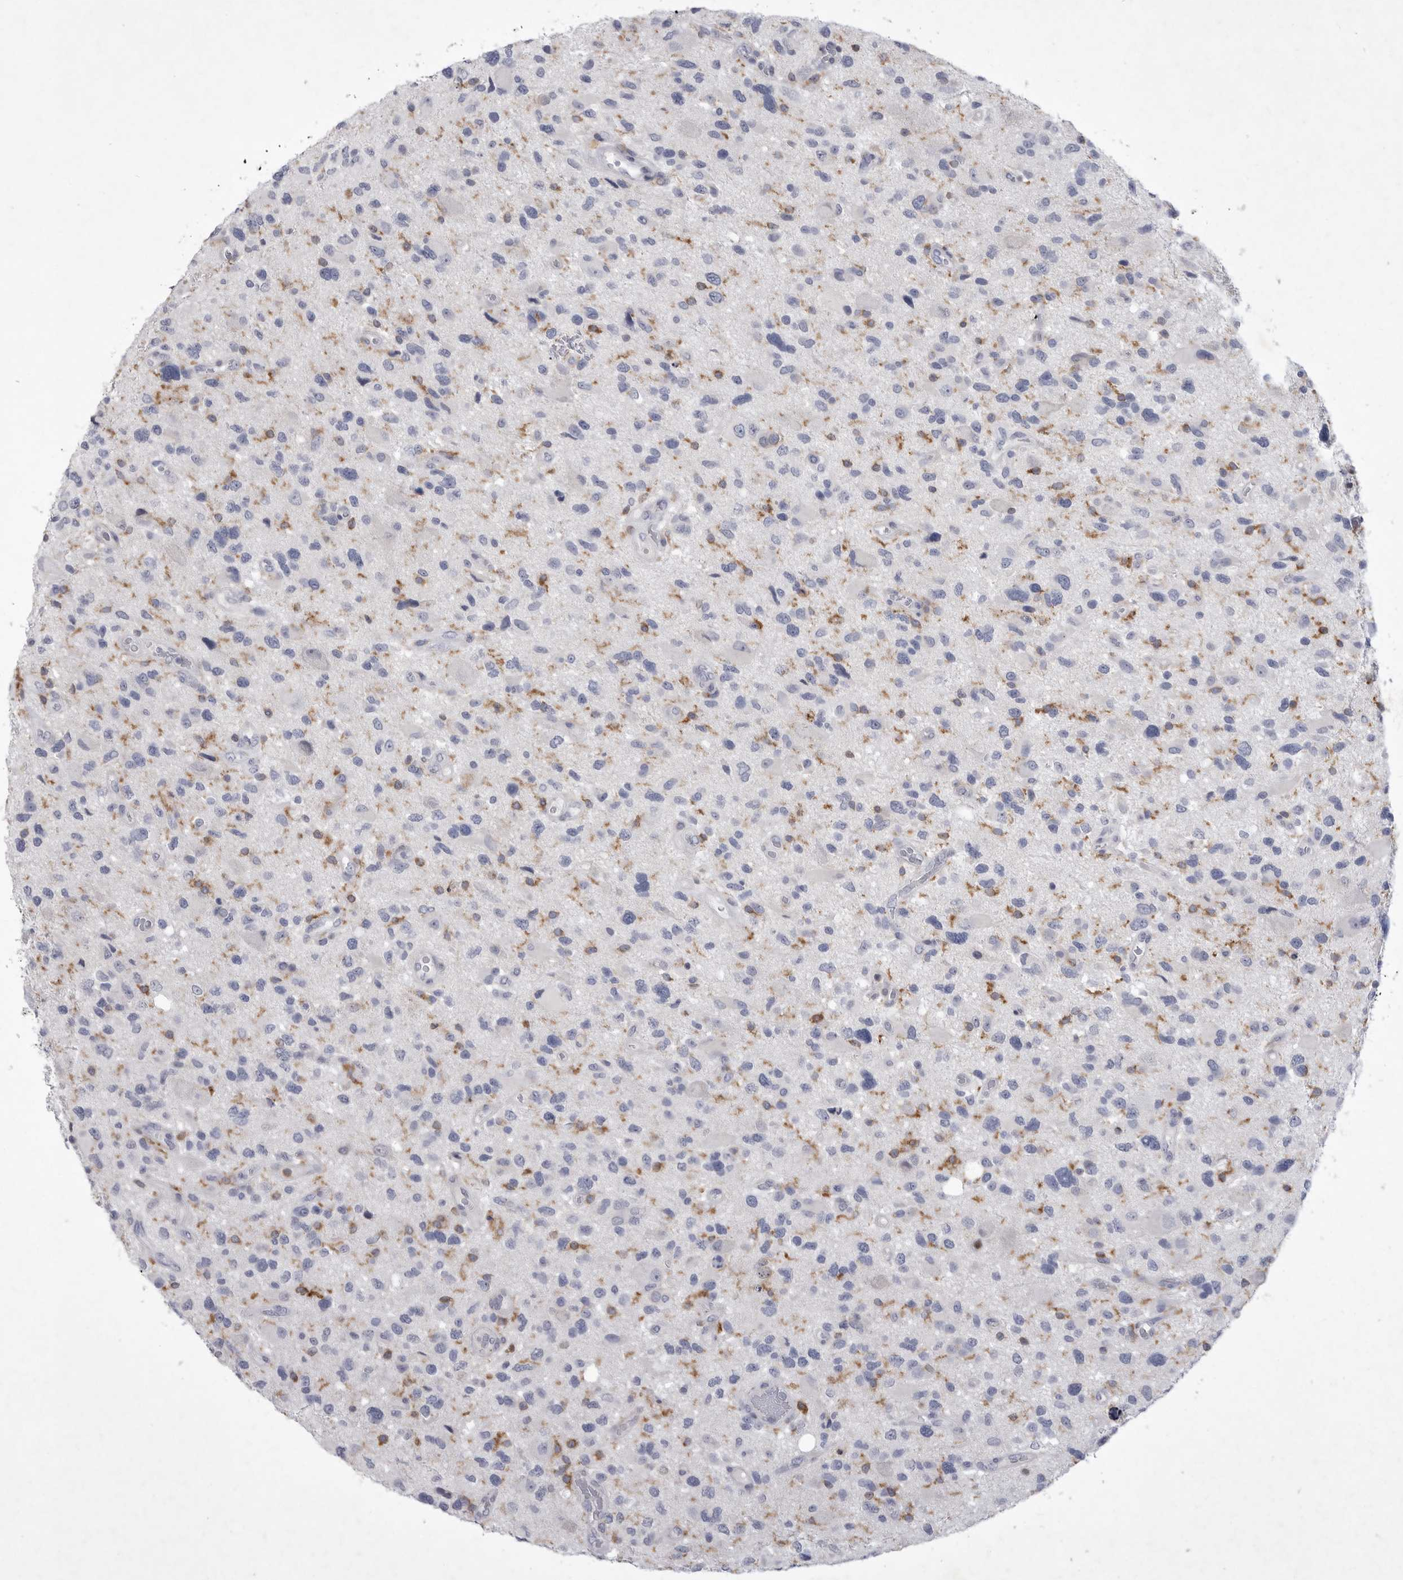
{"staining": {"intensity": "negative", "quantity": "none", "location": "none"}, "tissue": "glioma", "cell_type": "Tumor cells", "image_type": "cancer", "snomed": [{"axis": "morphology", "description": "Glioma, malignant, High grade"}, {"axis": "topography", "description": "Brain"}], "caption": "The histopathology image demonstrates no significant expression in tumor cells of glioma.", "gene": "SIGLEC10", "patient": {"sex": "male", "age": 33}}